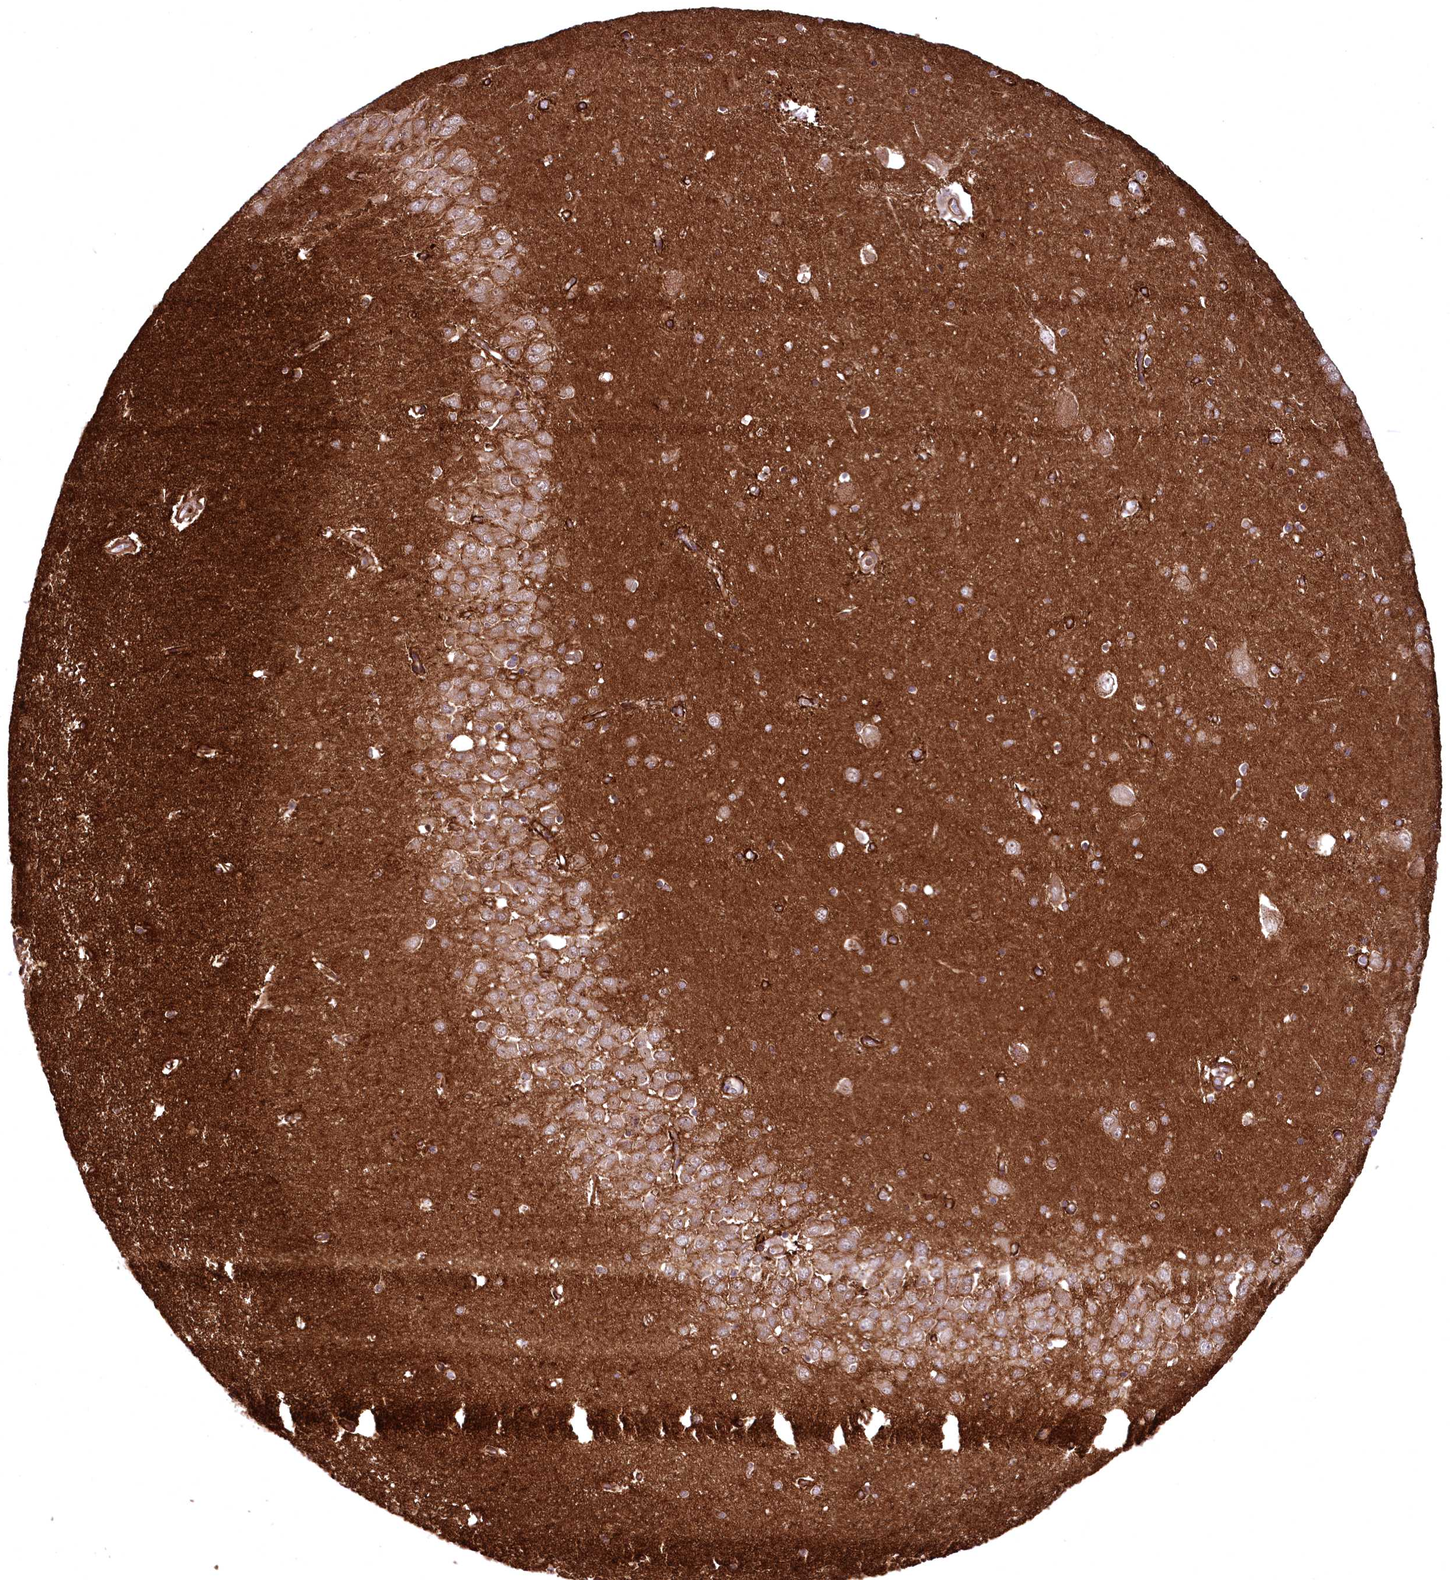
{"staining": {"intensity": "weak", "quantity": "<25%", "location": "cytoplasmic/membranous"}, "tissue": "hippocampus", "cell_type": "Glial cells", "image_type": "normal", "snomed": [{"axis": "morphology", "description": "Normal tissue, NOS"}, {"axis": "topography", "description": "Hippocampus"}], "caption": "Image shows no protein staining in glial cells of normal hippocampus. (Stains: DAB IHC with hematoxylin counter stain, Microscopy: brightfield microscopy at high magnification).", "gene": "SVIP", "patient": {"sex": "male", "age": 70}}